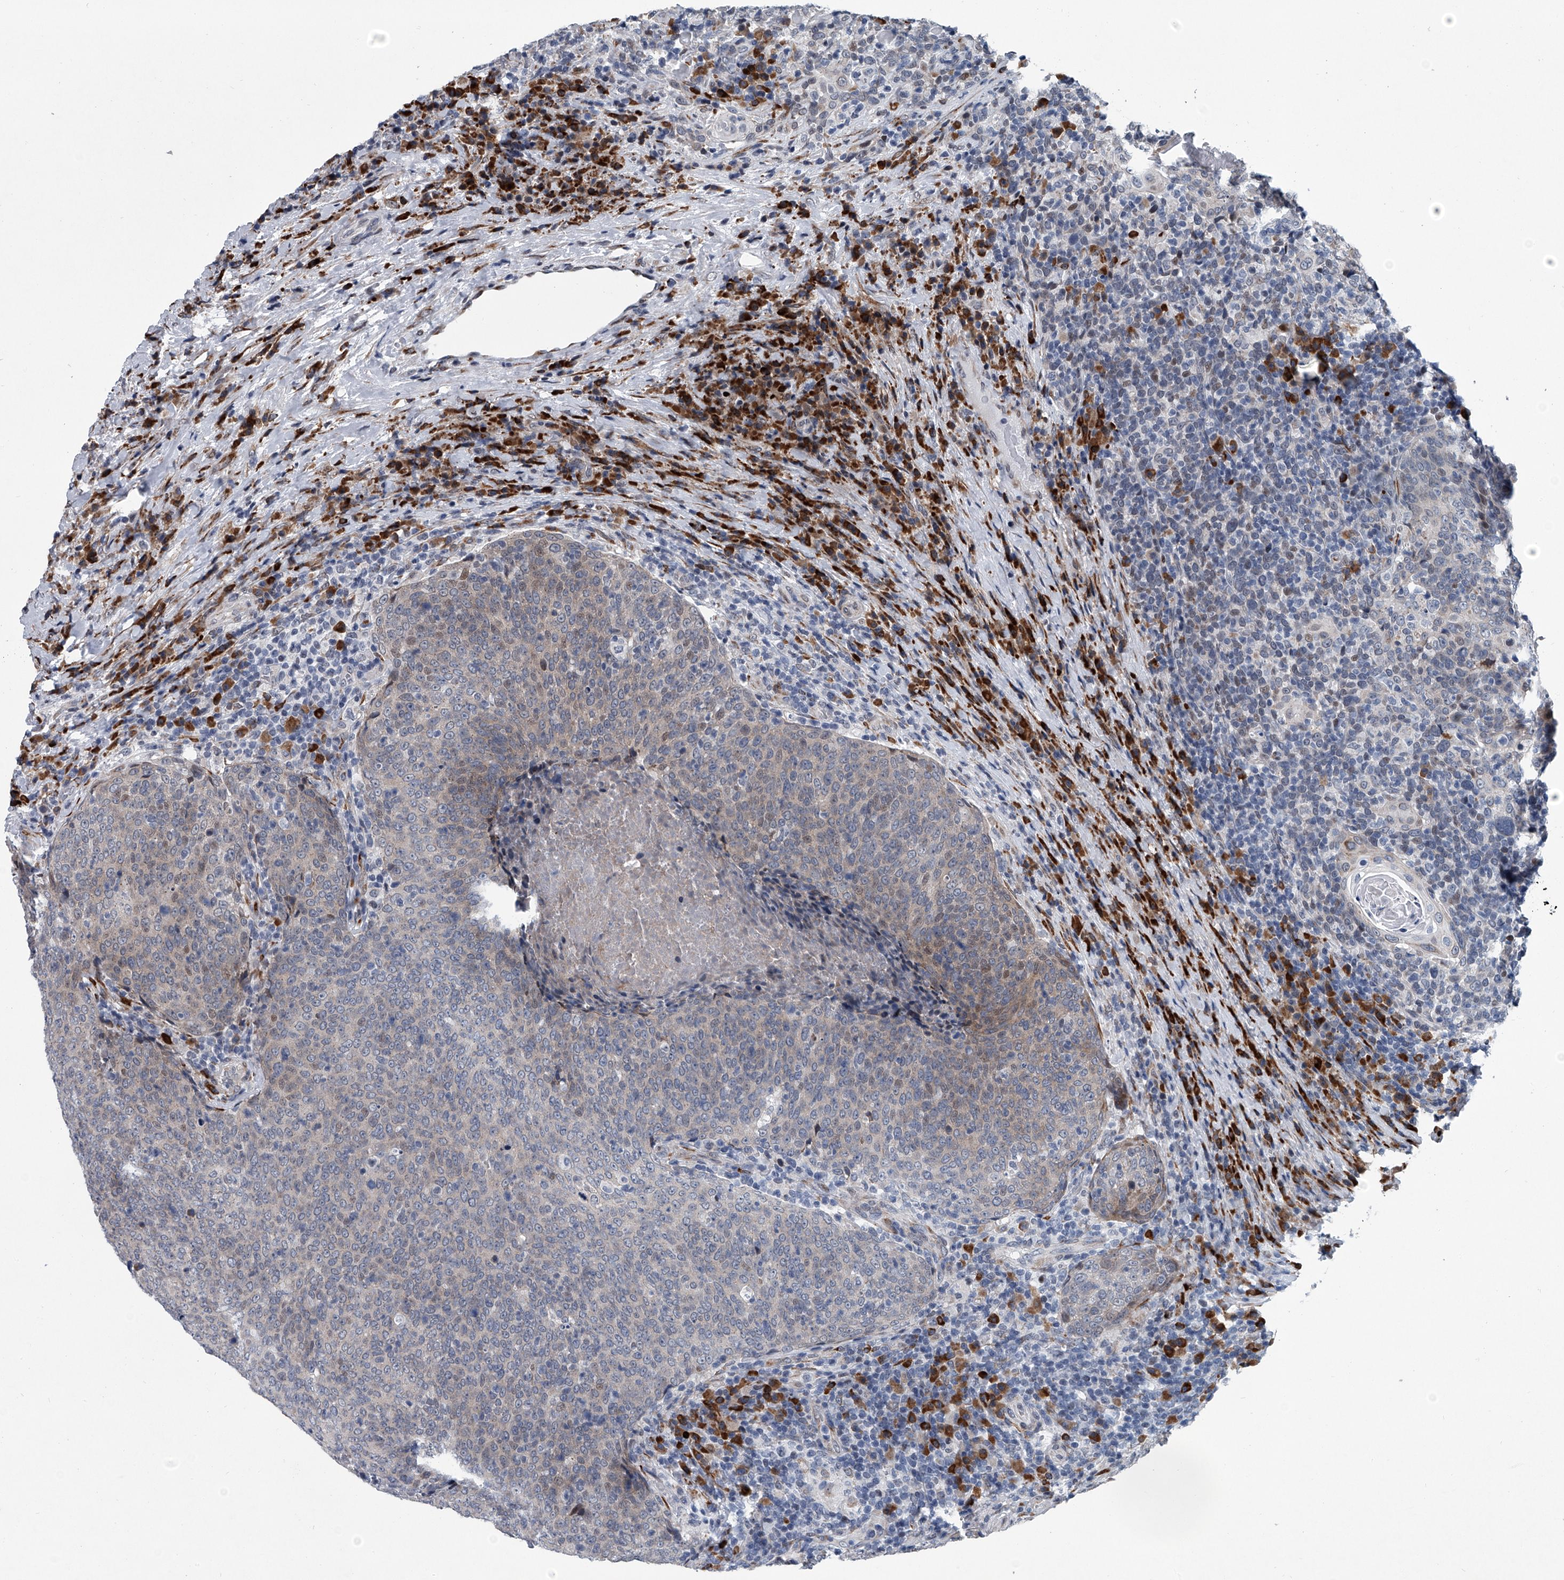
{"staining": {"intensity": "weak", "quantity": "<25%", "location": "cytoplasmic/membranous"}, "tissue": "head and neck cancer", "cell_type": "Tumor cells", "image_type": "cancer", "snomed": [{"axis": "morphology", "description": "Squamous cell carcinoma, NOS"}, {"axis": "morphology", "description": "Squamous cell carcinoma, metastatic, NOS"}, {"axis": "topography", "description": "Lymph node"}, {"axis": "topography", "description": "Head-Neck"}], "caption": "Squamous cell carcinoma (head and neck) was stained to show a protein in brown. There is no significant expression in tumor cells.", "gene": "PPP2R5D", "patient": {"sex": "male", "age": 62}}